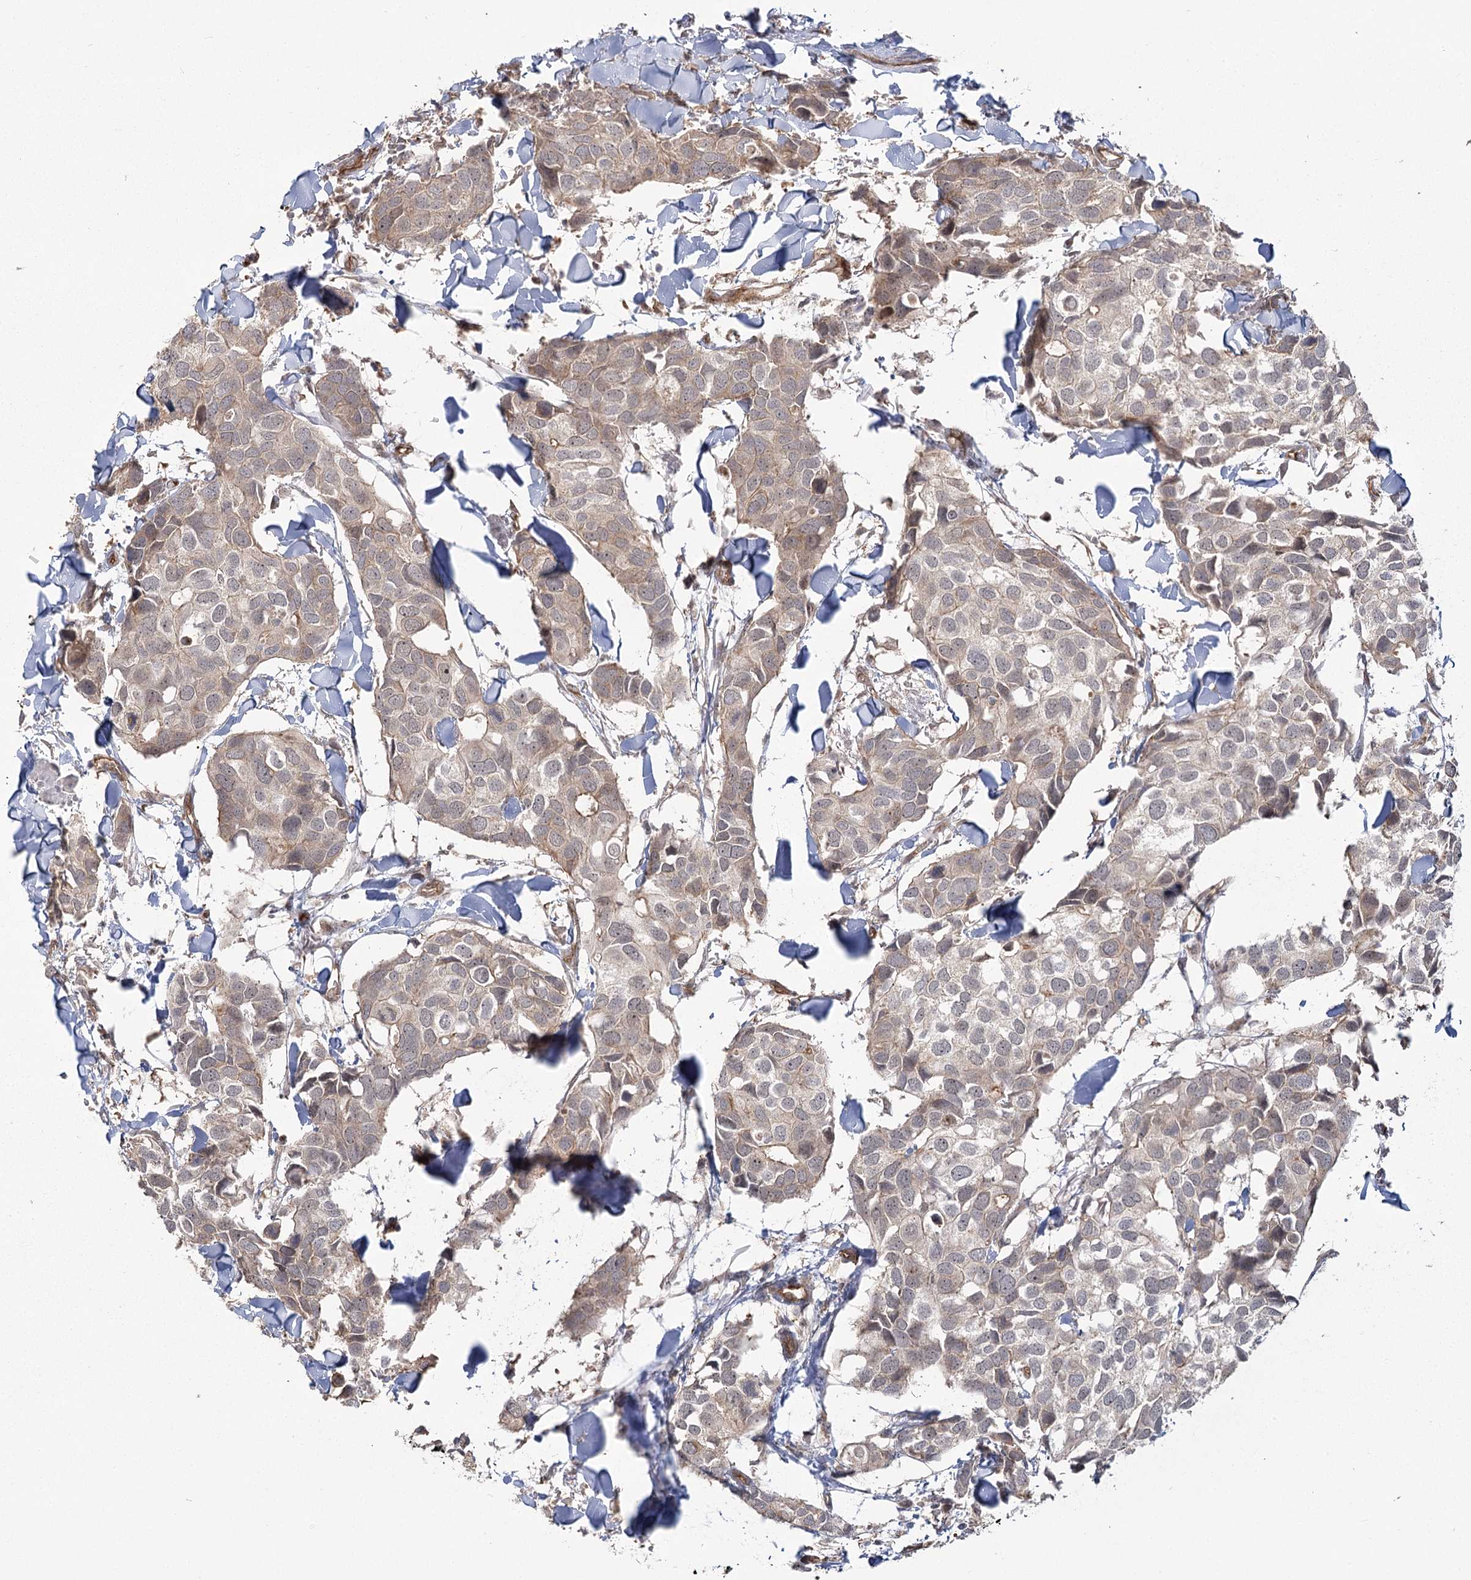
{"staining": {"intensity": "weak", "quantity": "25%-75%", "location": "cytoplasmic/membranous"}, "tissue": "breast cancer", "cell_type": "Tumor cells", "image_type": "cancer", "snomed": [{"axis": "morphology", "description": "Duct carcinoma"}, {"axis": "topography", "description": "Breast"}], "caption": "Immunohistochemistry of breast infiltrating ductal carcinoma reveals low levels of weak cytoplasmic/membranous positivity in about 25%-75% of tumor cells.", "gene": "RPP14", "patient": {"sex": "female", "age": 83}}